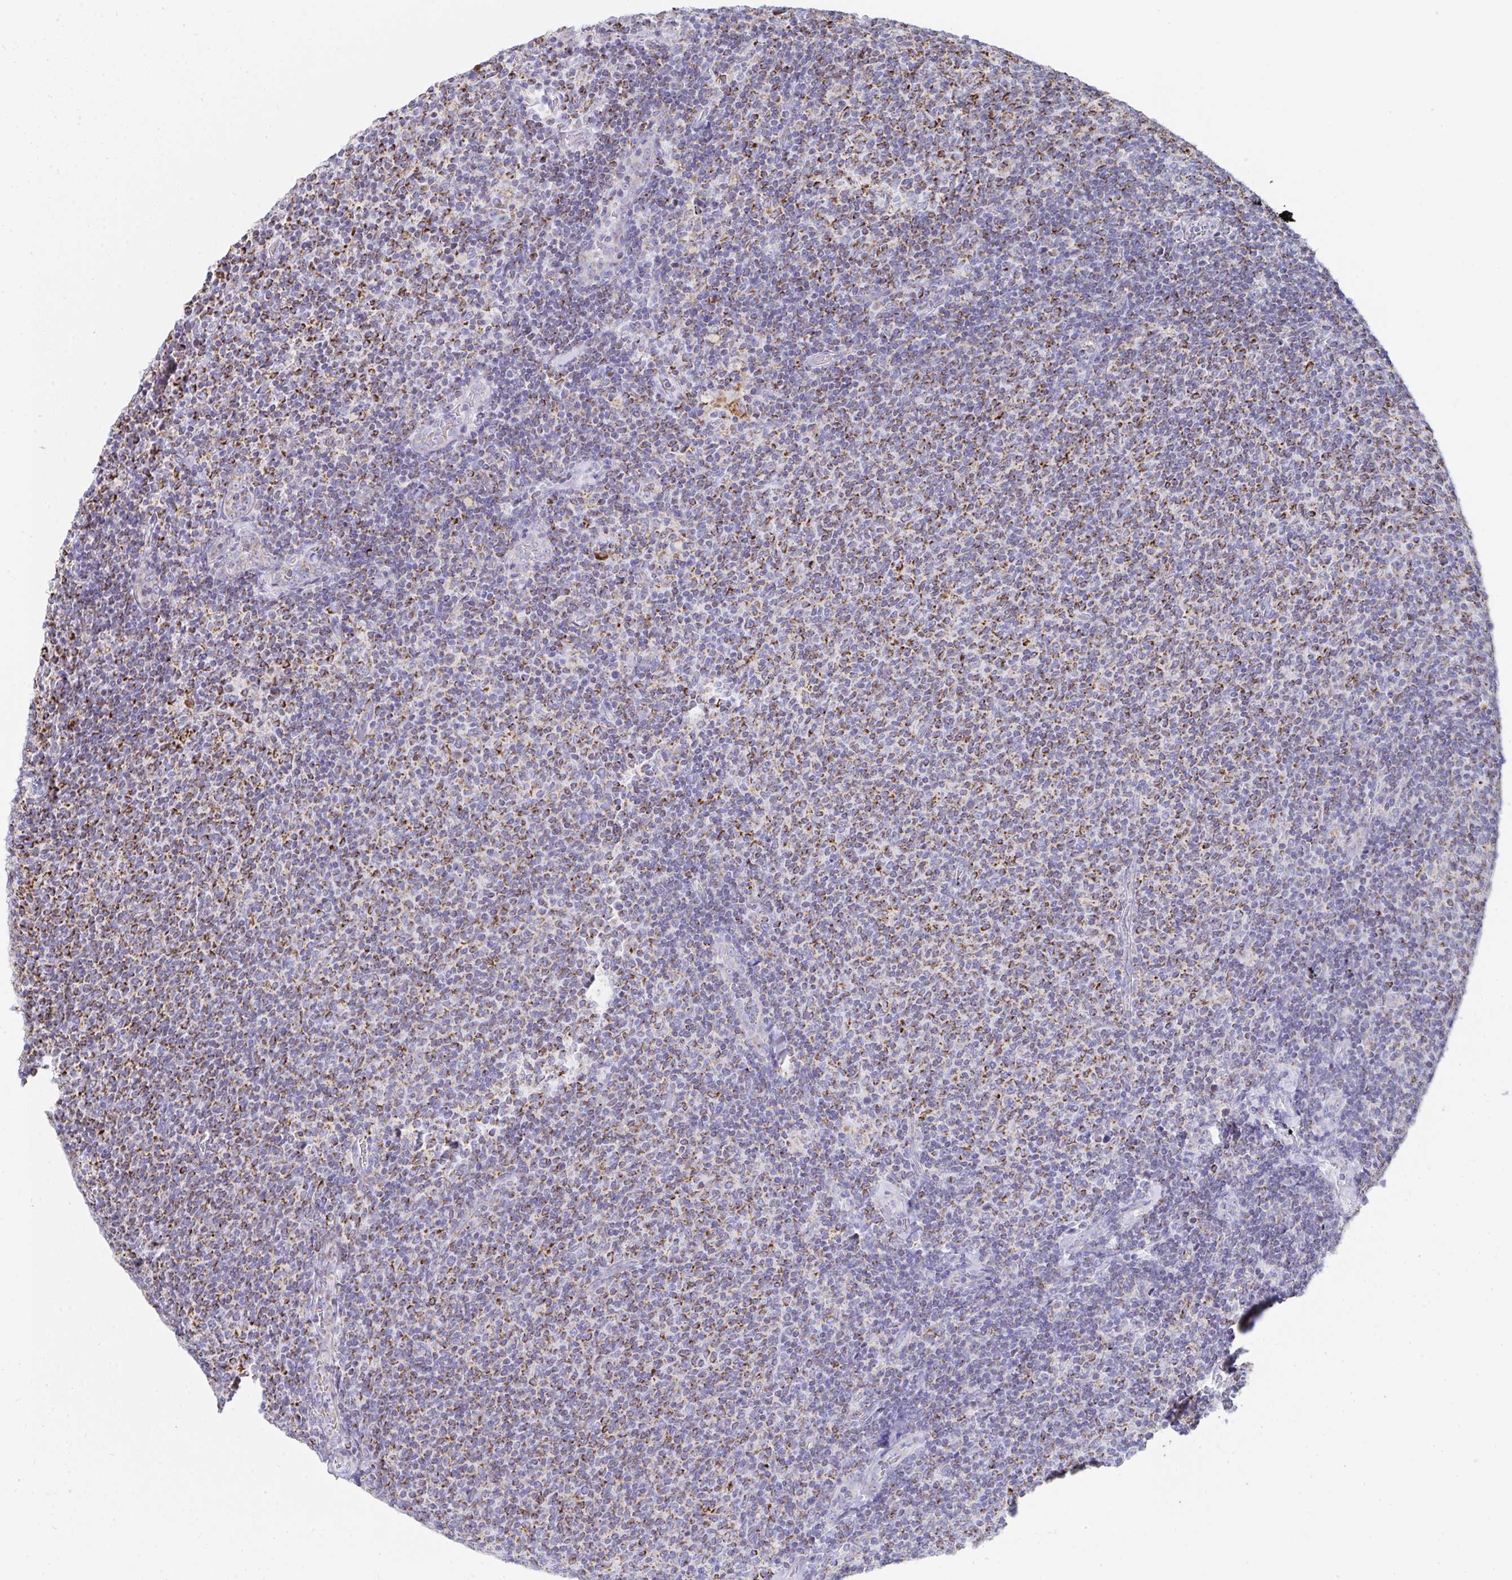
{"staining": {"intensity": "strong", "quantity": "25%-75%", "location": "cytoplasmic/membranous"}, "tissue": "lymphoma", "cell_type": "Tumor cells", "image_type": "cancer", "snomed": [{"axis": "morphology", "description": "Malignant lymphoma, non-Hodgkin's type, Low grade"}, {"axis": "topography", "description": "Lymph node"}], "caption": "Brown immunohistochemical staining in human malignant lymphoma, non-Hodgkin's type (low-grade) reveals strong cytoplasmic/membranous positivity in about 25%-75% of tumor cells.", "gene": "AIFM1", "patient": {"sex": "male", "age": 52}}